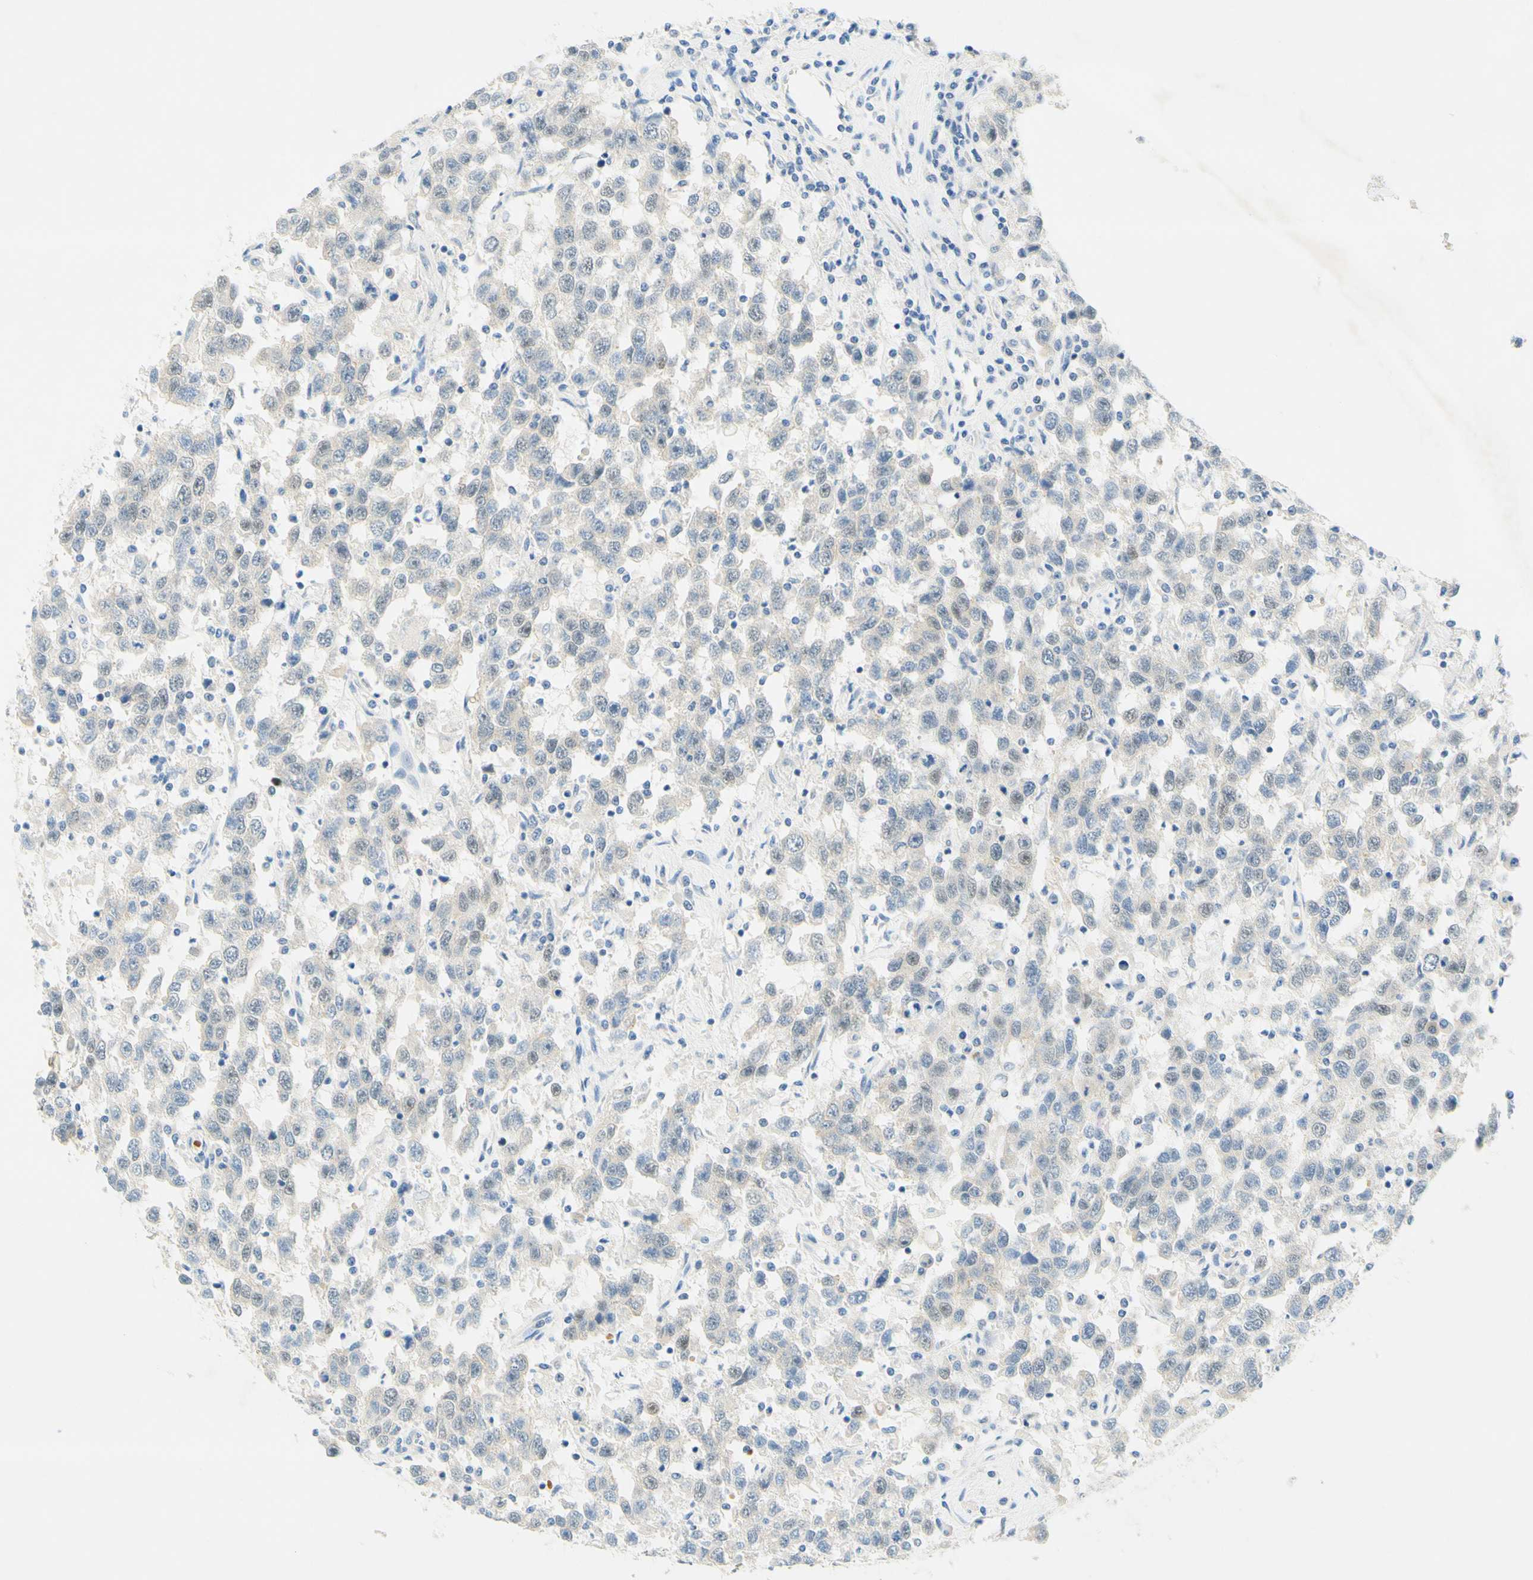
{"staining": {"intensity": "negative", "quantity": "none", "location": "none"}, "tissue": "testis cancer", "cell_type": "Tumor cells", "image_type": "cancer", "snomed": [{"axis": "morphology", "description": "Seminoma, NOS"}, {"axis": "topography", "description": "Testis"}], "caption": "Tumor cells show no significant positivity in seminoma (testis).", "gene": "ENTREP2", "patient": {"sex": "male", "age": 41}}